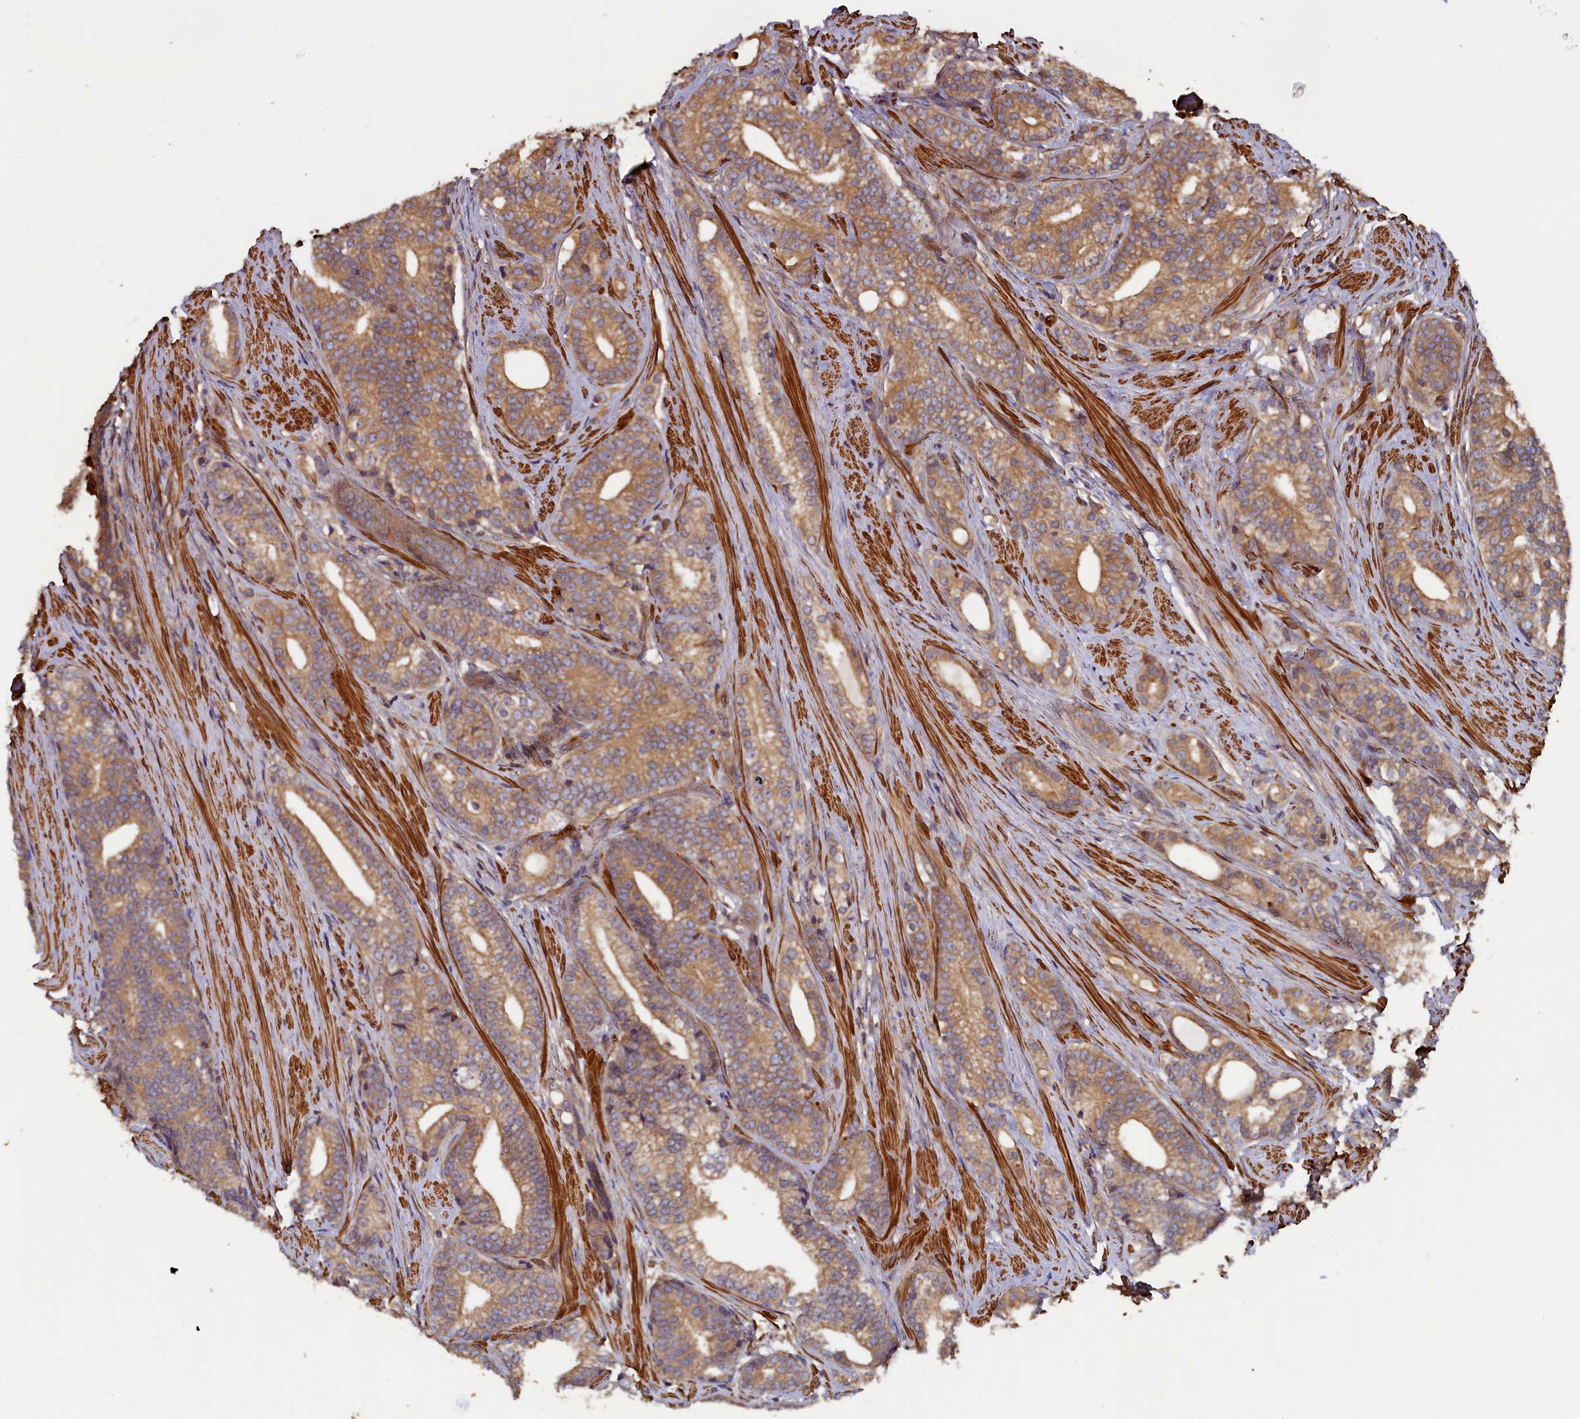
{"staining": {"intensity": "moderate", "quantity": ">75%", "location": "cytoplasmic/membranous"}, "tissue": "prostate cancer", "cell_type": "Tumor cells", "image_type": "cancer", "snomed": [{"axis": "morphology", "description": "Adenocarcinoma, Low grade"}, {"axis": "topography", "description": "Prostate"}], "caption": "Immunohistochemistry (IHC) of prostate cancer (adenocarcinoma (low-grade)) reveals medium levels of moderate cytoplasmic/membranous expression in approximately >75% of tumor cells. (brown staining indicates protein expression, while blue staining denotes nuclei).", "gene": "CCDC102B", "patient": {"sex": "male", "age": 71}}